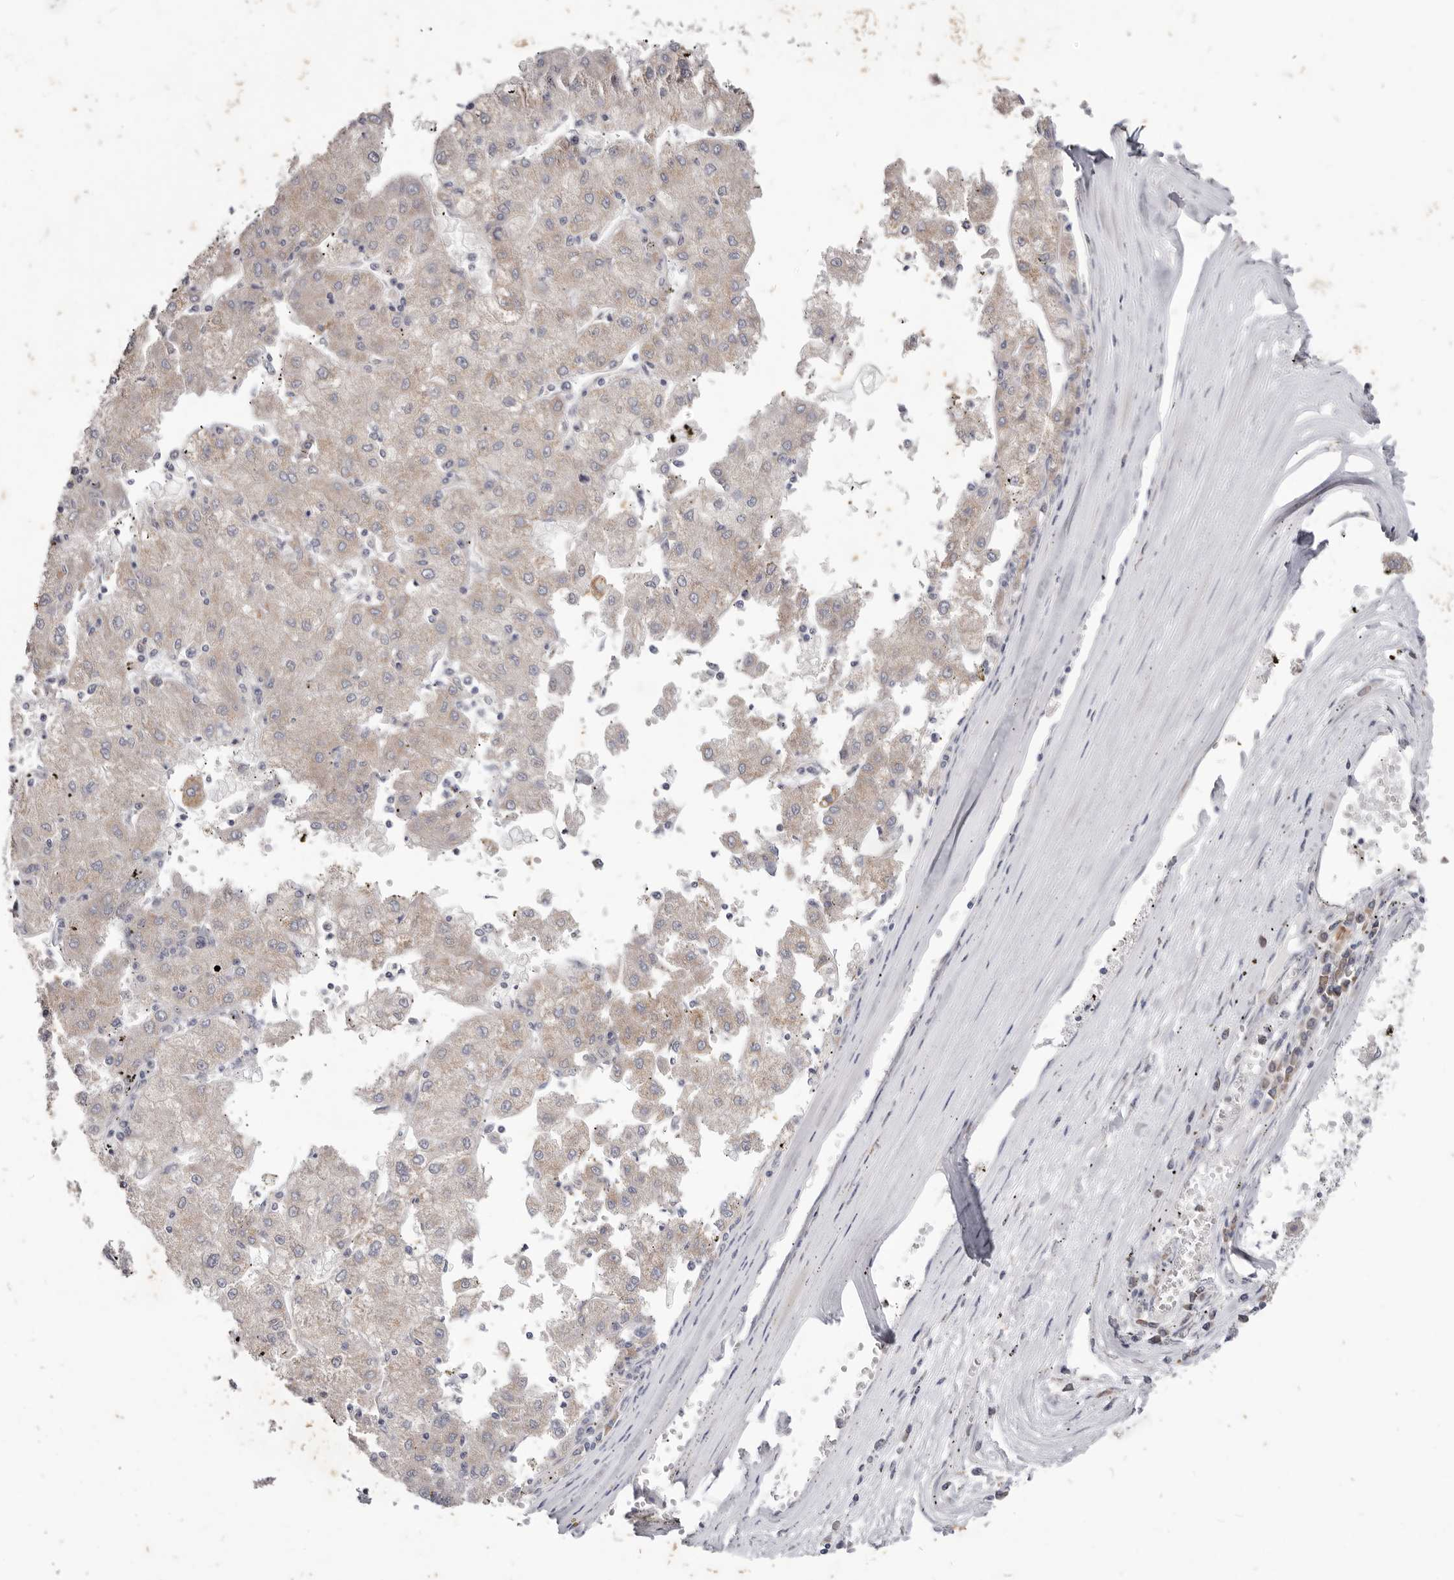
{"staining": {"intensity": "weak", "quantity": "<25%", "location": "cytoplasmic/membranous"}, "tissue": "liver cancer", "cell_type": "Tumor cells", "image_type": "cancer", "snomed": [{"axis": "morphology", "description": "Carcinoma, Hepatocellular, NOS"}, {"axis": "topography", "description": "Liver"}], "caption": "Immunohistochemical staining of human liver hepatocellular carcinoma displays no significant staining in tumor cells.", "gene": "WDR77", "patient": {"sex": "male", "age": 72}}